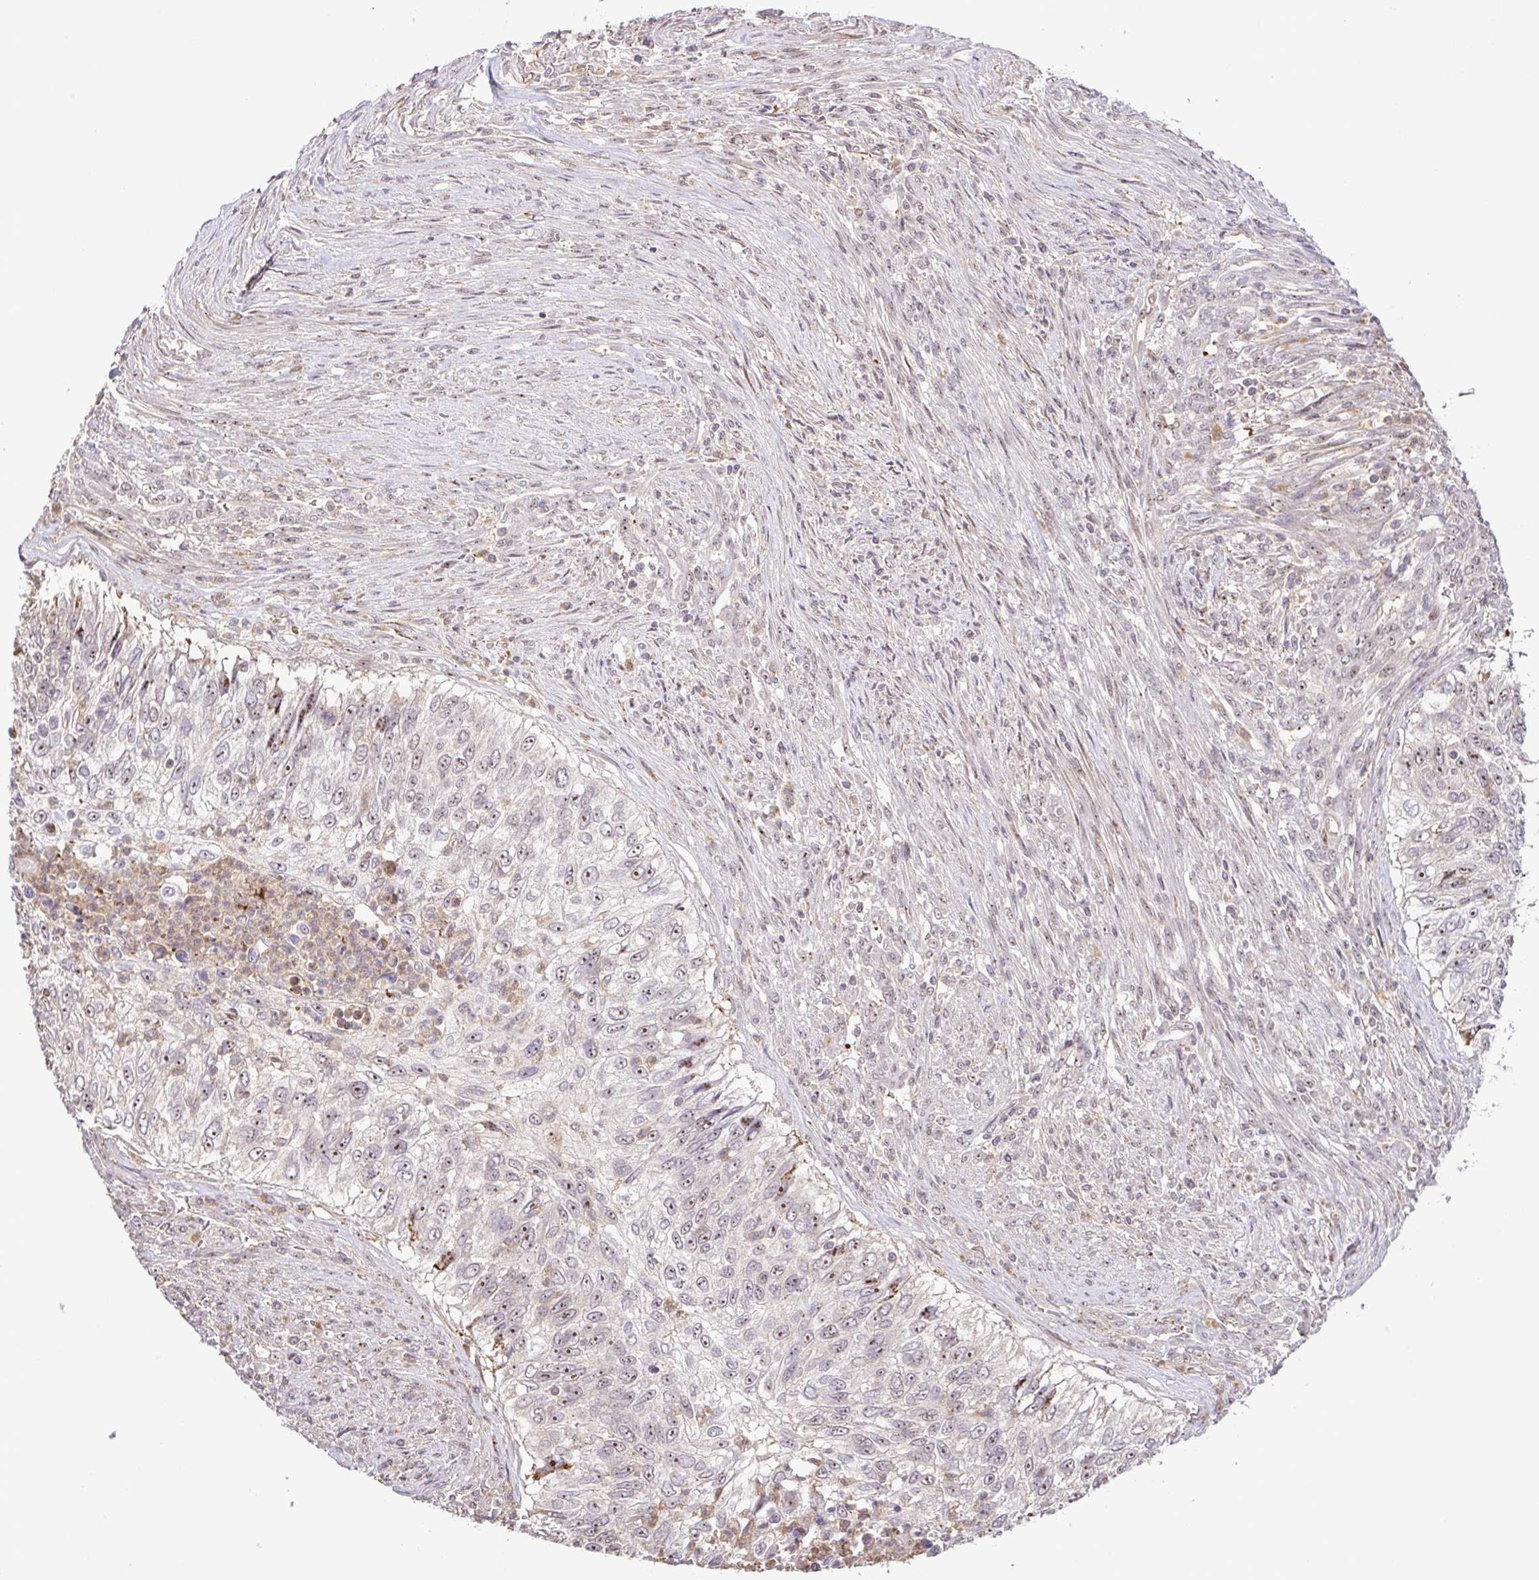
{"staining": {"intensity": "moderate", "quantity": "25%-75%", "location": "nuclear"}, "tissue": "urothelial cancer", "cell_type": "Tumor cells", "image_type": "cancer", "snomed": [{"axis": "morphology", "description": "Urothelial carcinoma, High grade"}, {"axis": "topography", "description": "Urinary bladder"}], "caption": "Protein expression analysis of urothelial cancer reveals moderate nuclear positivity in about 25%-75% of tumor cells.", "gene": "RSL24D1", "patient": {"sex": "female", "age": 60}}